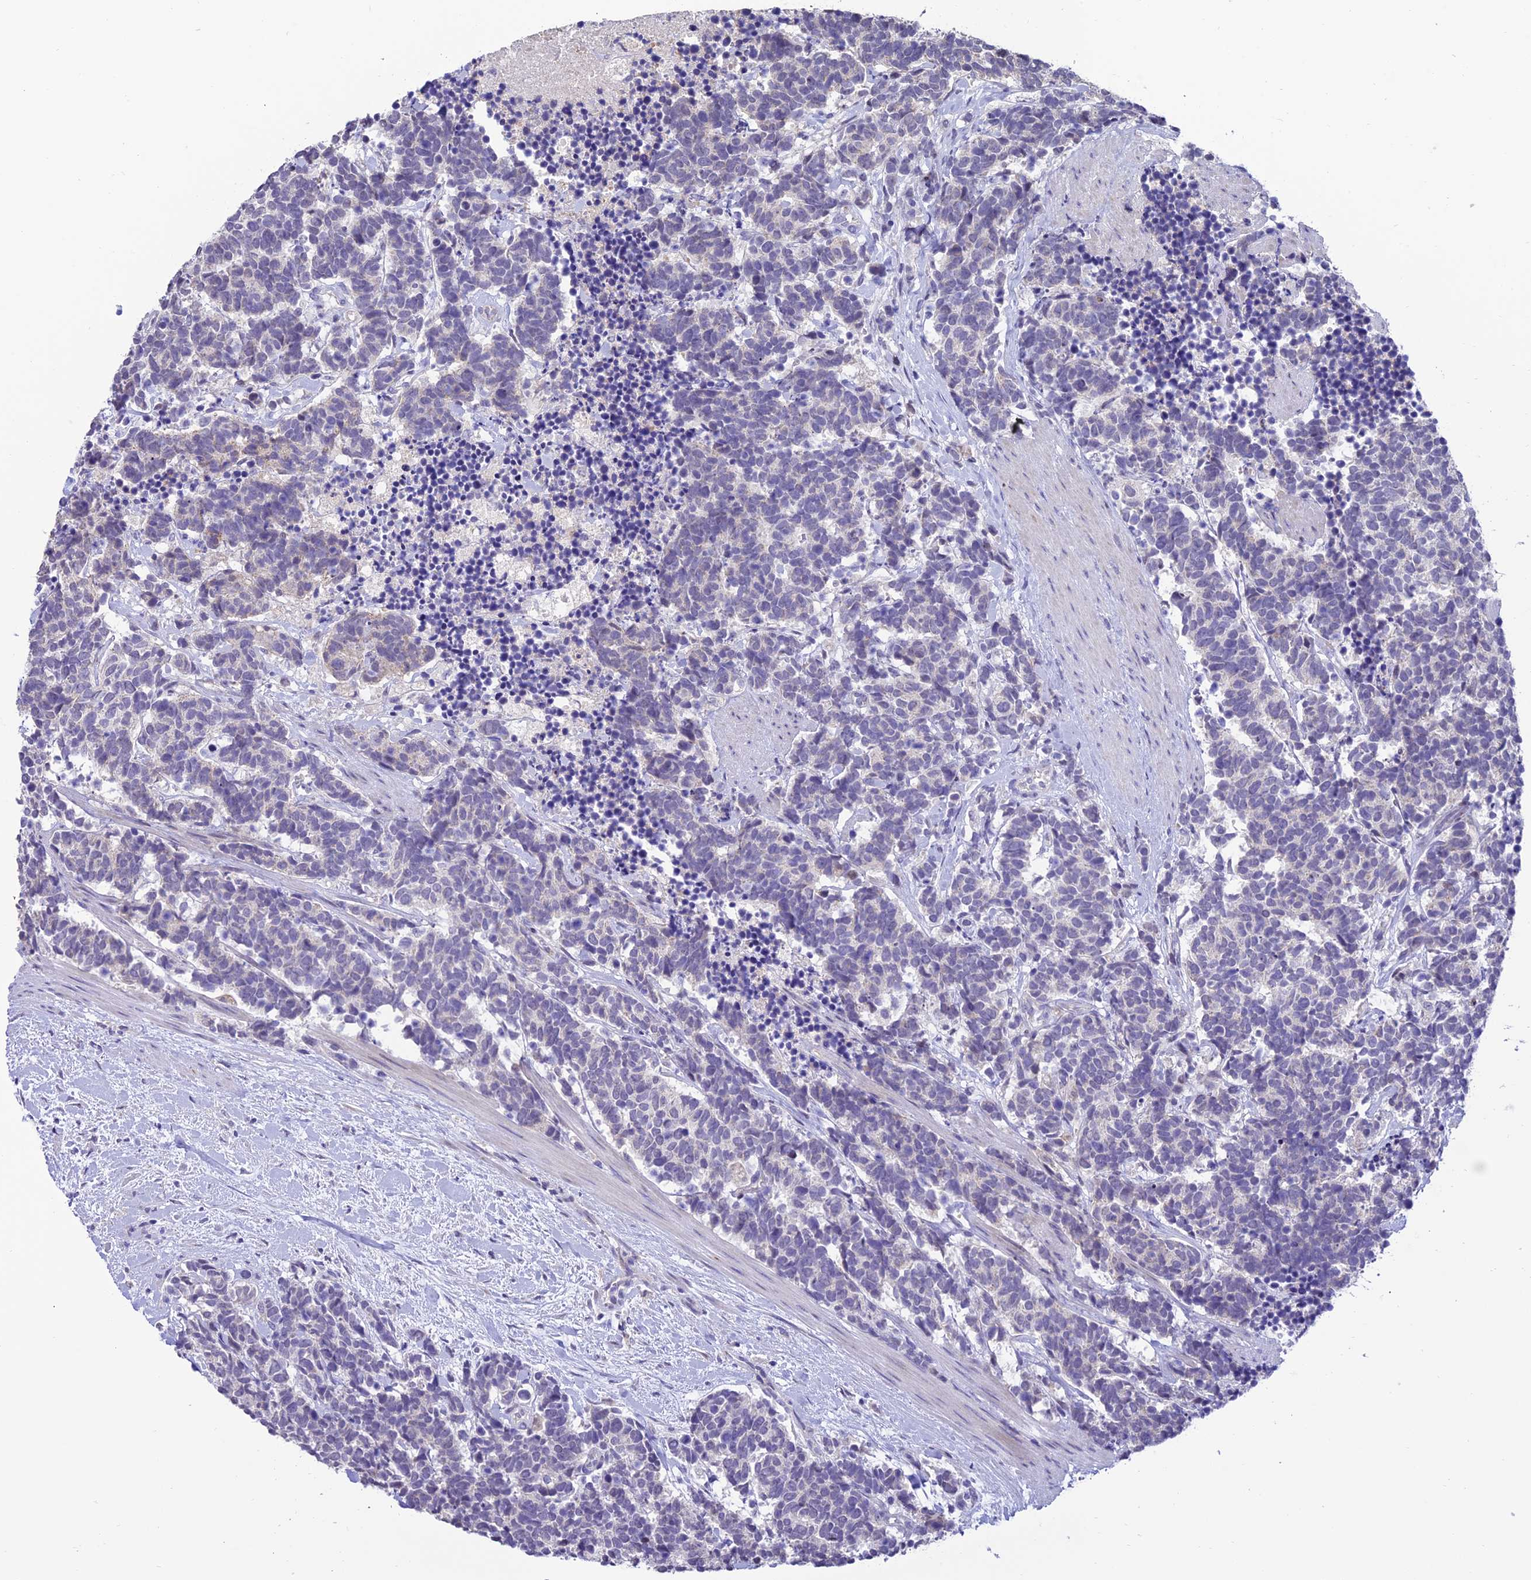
{"staining": {"intensity": "weak", "quantity": "<25%", "location": "cytoplasmic/membranous"}, "tissue": "carcinoid", "cell_type": "Tumor cells", "image_type": "cancer", "snomed": [{"axis": "morphology", "description": "Carcinoma, NOS"}, {"axis": "morphology", "description": "Carcinoid, malignant, NOS"}, {"axis": "topography", "description": "Prostate"}], "caption": "Micrograph shows no significant protein positivity in tumor cells of carcinoid (malignant).", "gene": "SLC10A1", "patient": {"sex": "male", "age": 57}}